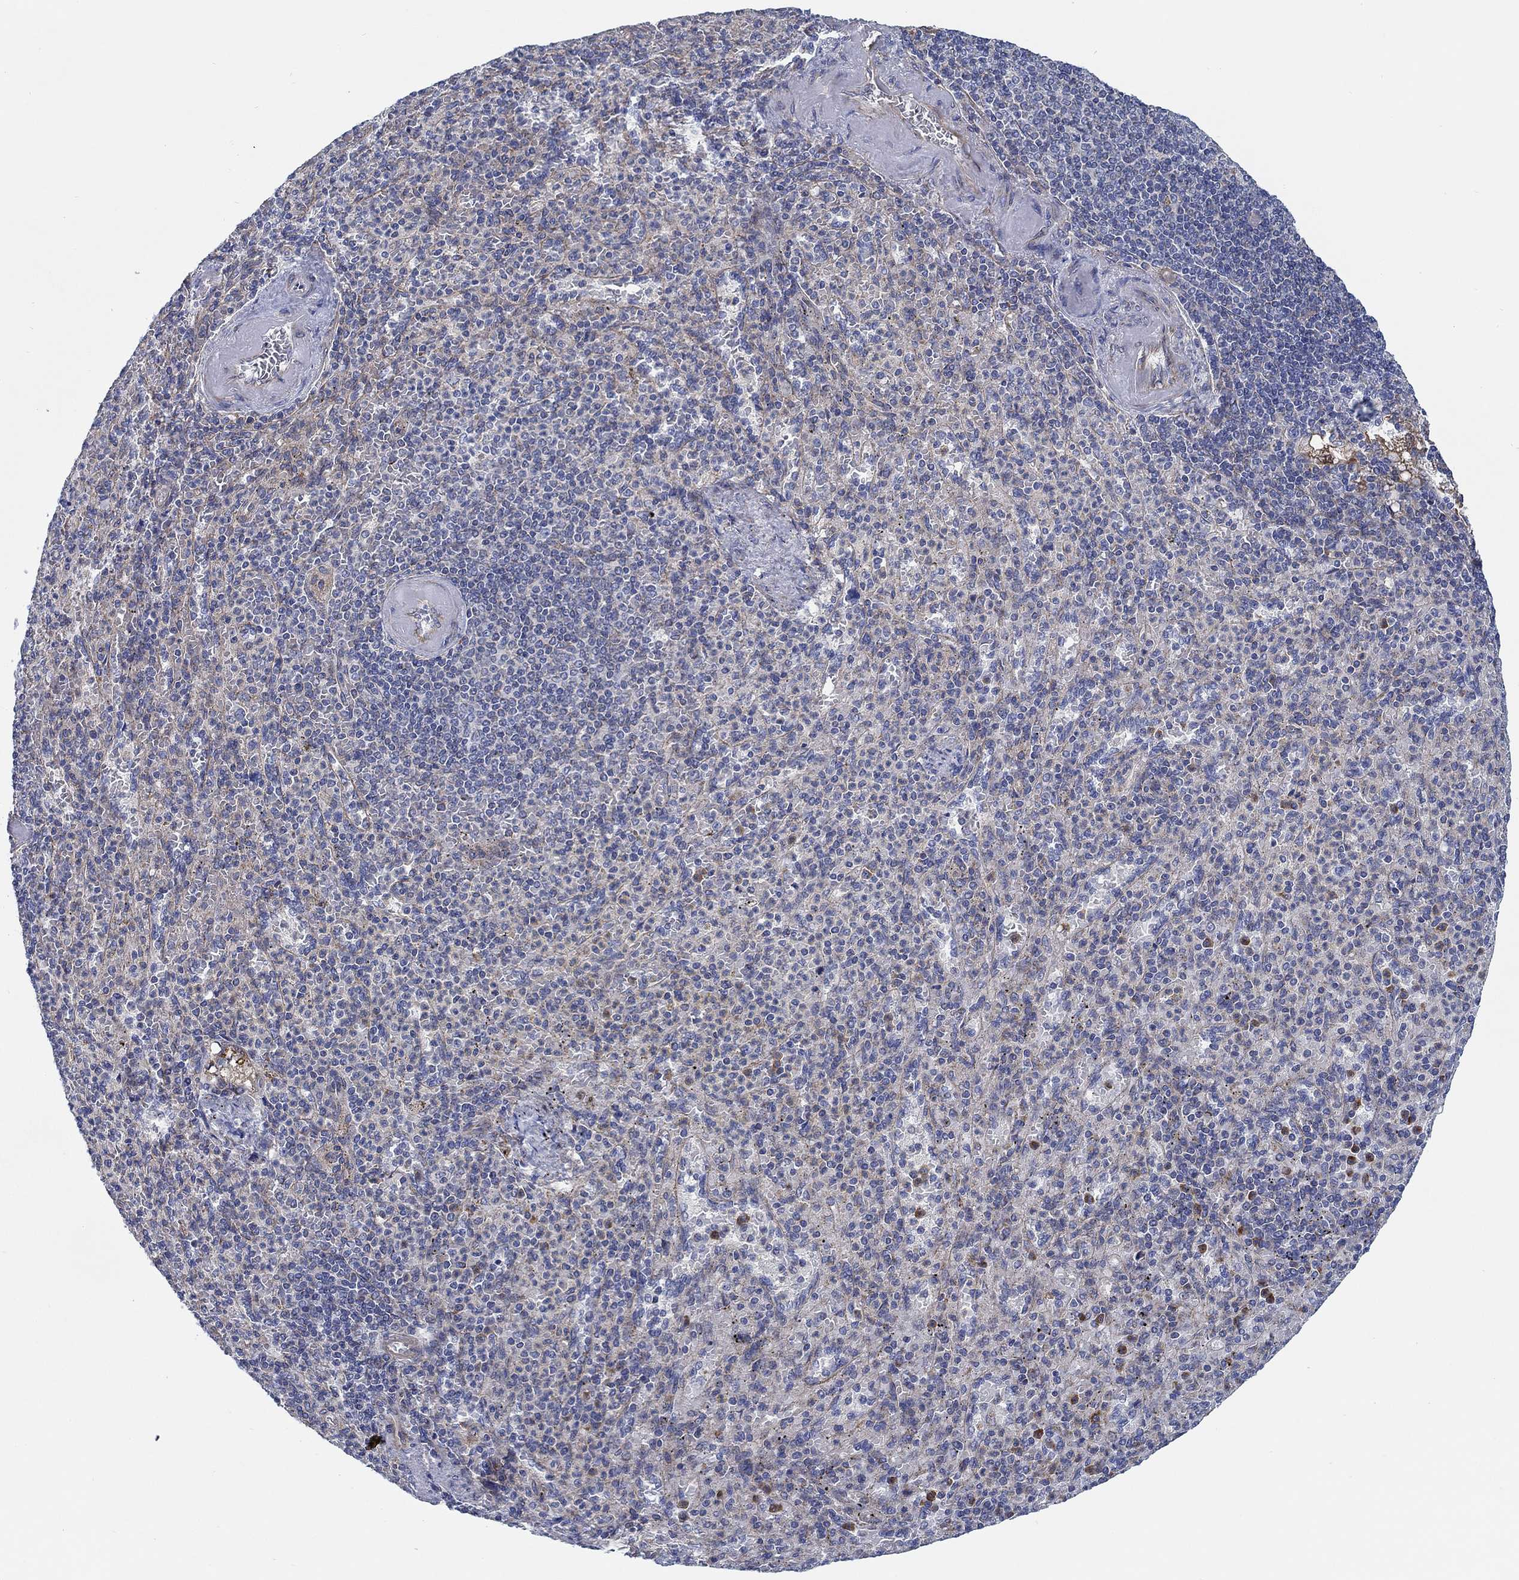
{"staining": {"intensity": "negative", "quantity": "none", "location": "none"}, "tissue": "spleen", "cell_type": "Cells in red pulp", "image_type": "normal", "snomed": [{"axis": "morphology", "description": "Normal tissue, NOS"}, {"axis": "topography", "description": "Spleen"}], "caption": "The immunohistochemistry micrograph has no significant staining in cells in red pulp of spleen.", "gene": "FMN1", "patient": {"sex": "female", "age": 74}}